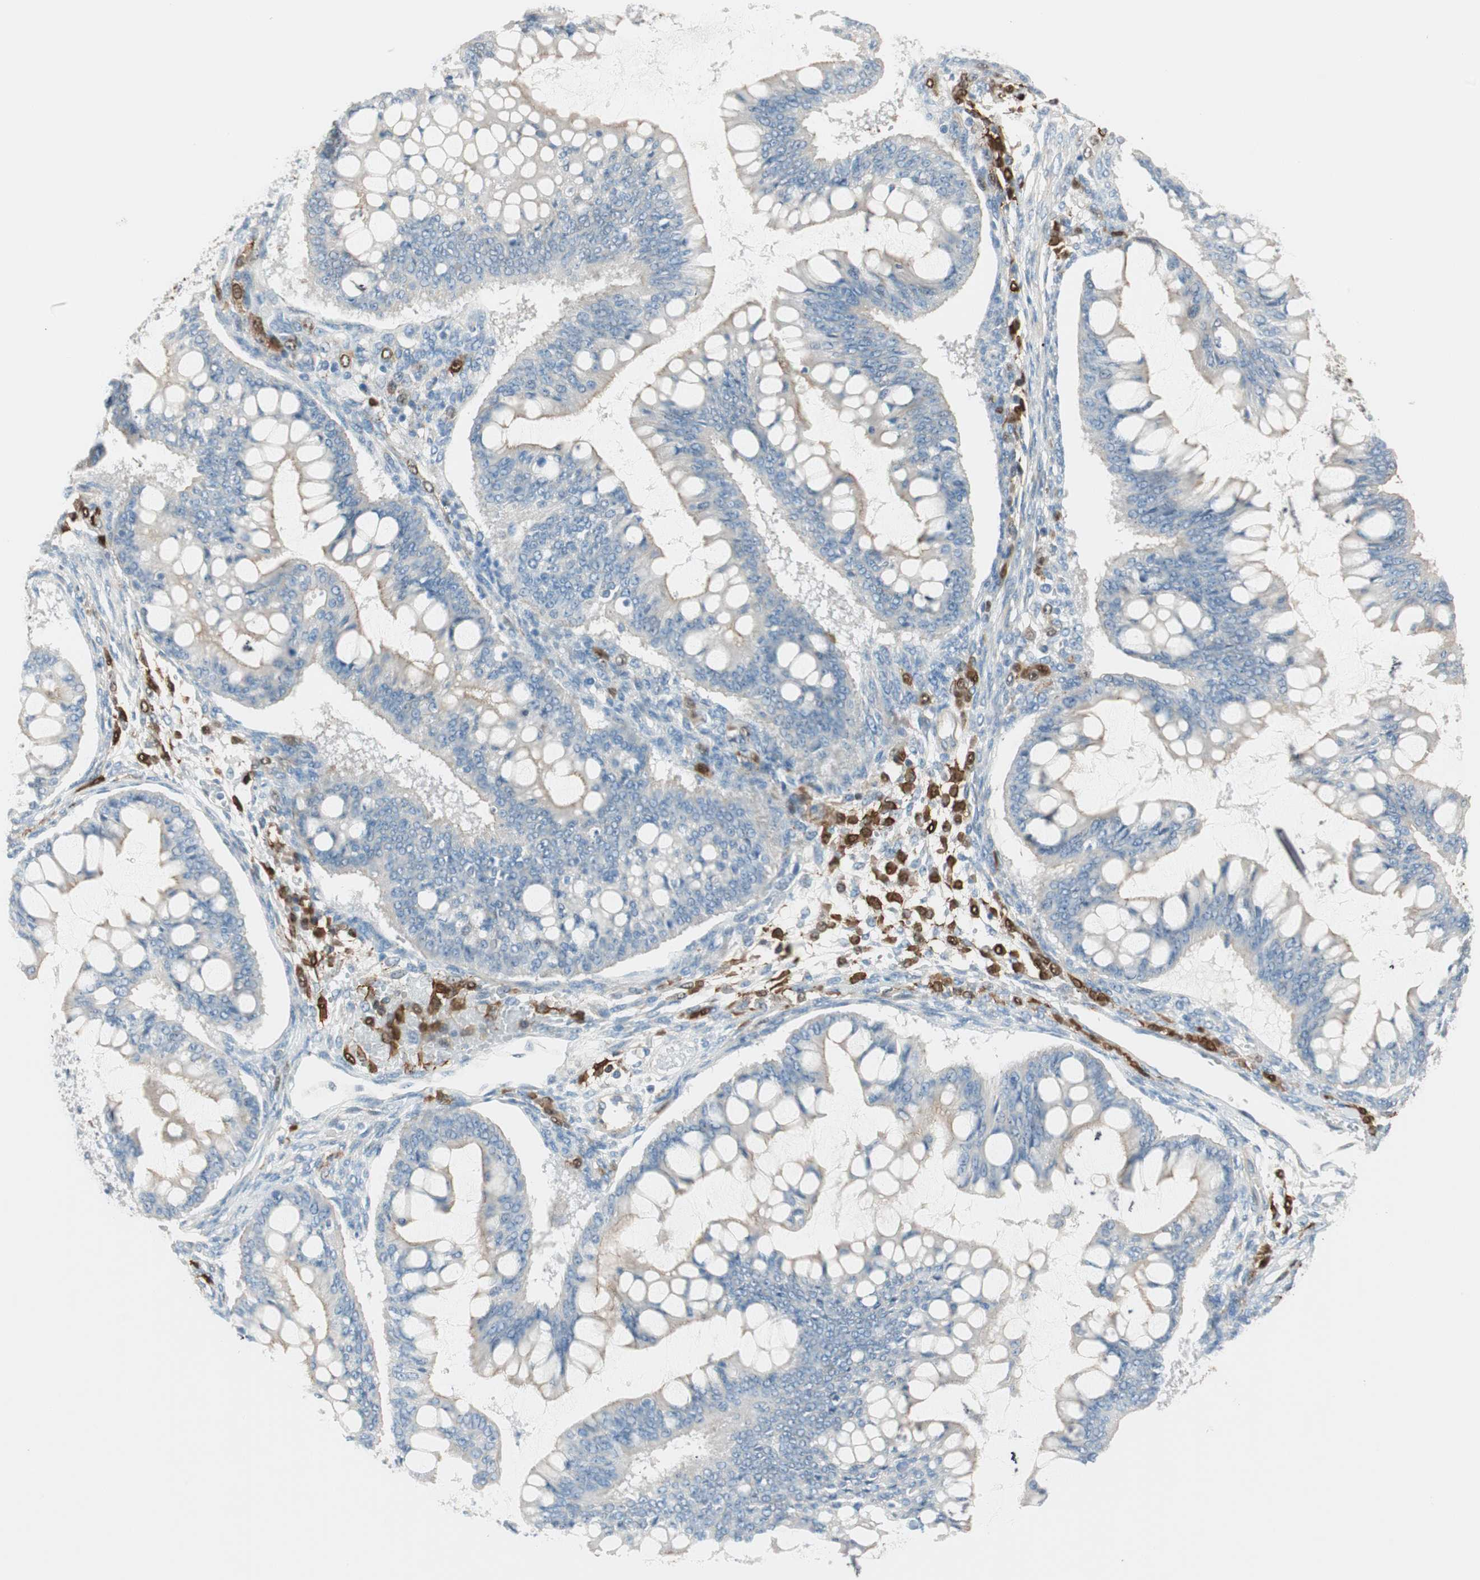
{"staining": {"intensity": "negative", "quantity": "none", "location": "none"}, "tissue": "ovarian cancer", "cell_type": "Tumor cells", "image_type": "cancer", "snomed": [{"axis": "morphology", "description": "Cystadenocarcinoma, mucinous, NOS"}, {"axis": "topography", "description": "Ovary"}], "caption": "Immunohistochemistry histopathology image of human ovarian cancer stained for a protein (brown), which demonstrates no staining in tumor cells. (DAB (3,3'-diaminobenzidine) immunohistochemistry (IHC), high magnification).", "gene": "CDK3", "patient": {"sex": "female", "age": 73}}